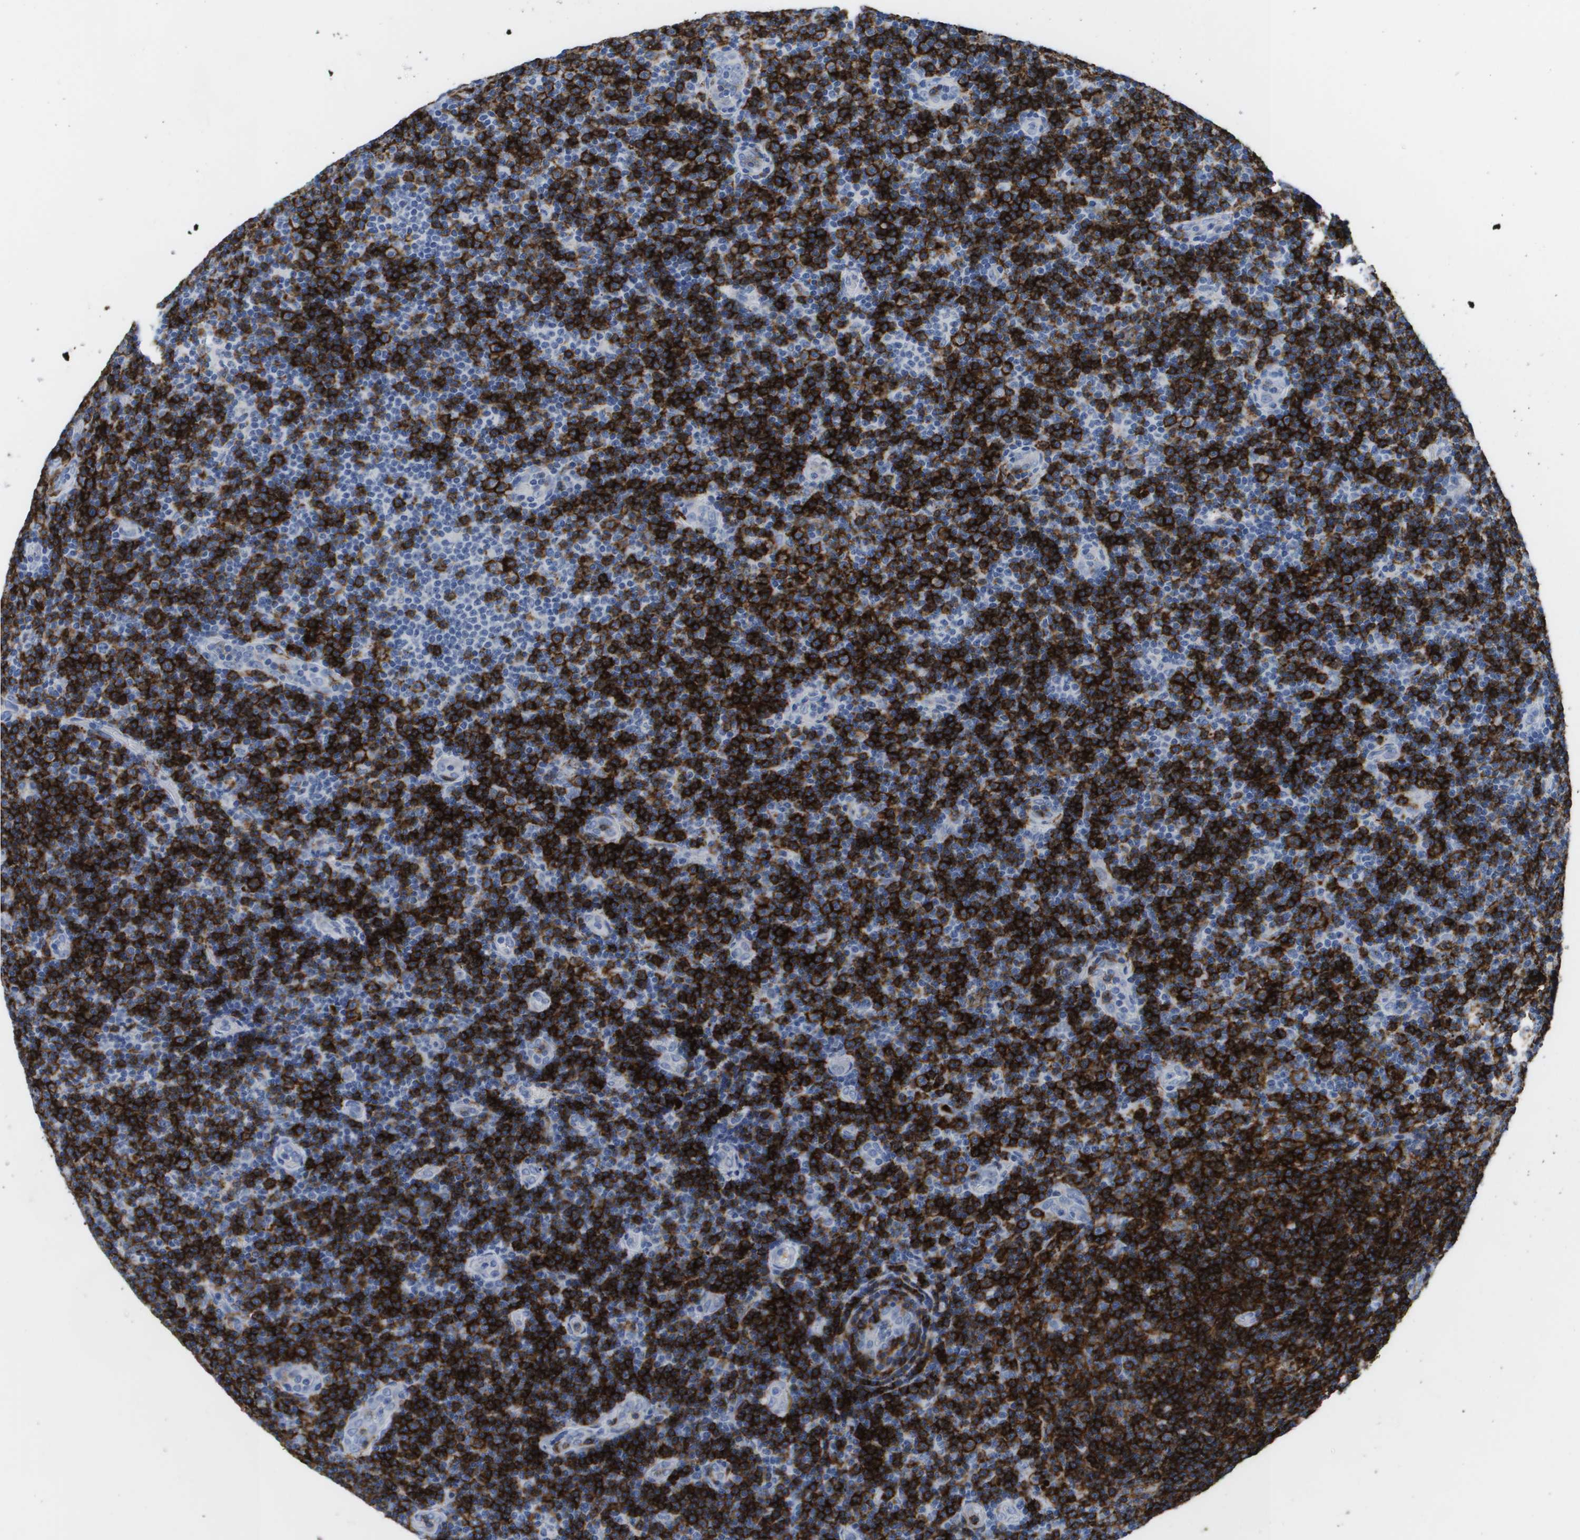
{"staining": {"intensity": "strong", "quantity": ">75%", "location": "cytoplasmic/membranous"}, "tissue": "lymphoma", "cell_type": "Tumor cells", "image_type": "cancer", "snomed": [{"axis": "morphology", "description": "Malignant lymphoma, non-Hodgkin's type, Low grade"}, {"axis": "topography", "description": "Lymph node"}], "caption": "The image exhibits immunohistochemical staining of lymphoma. There is strong cytoplasmic/membranous expression is seen in about >75% of tumor cells. (IHC, brightfield microscopy, high magnification).", "gene": "MS4A1", "patient": {"sex": "male", "age": 83}}